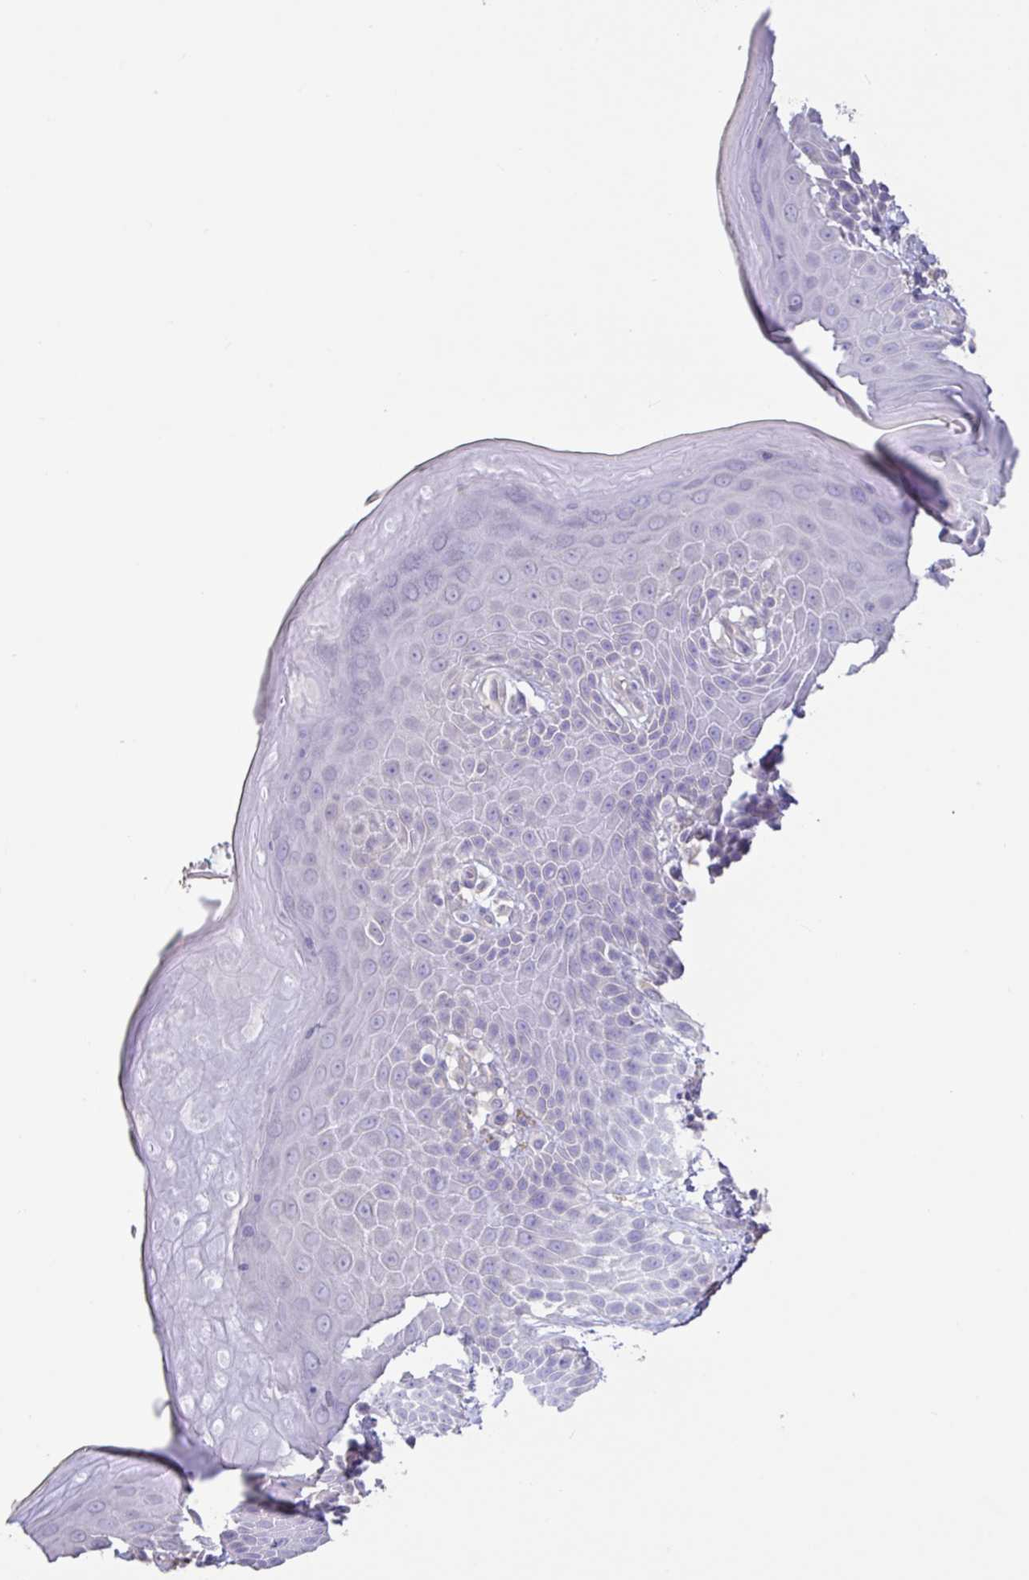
{"staining": {"intensity": "negative", "quantity": "none", "location": "none"}, "tissue": "skin", "cell_type": "Epidermal cells", "image_type": "normal", "snomed": [{"axis": "morphology", "description": "Normal tissue, NOS"}, {"axis": "topography", "description": "Peripheral nerve tissue"}], "caption": "This is a image of IHC staining of normal skin, which shows no expression in epidermal cells.", "gene": "PYGM", "patient": {"sex": "male", "age": 51}}